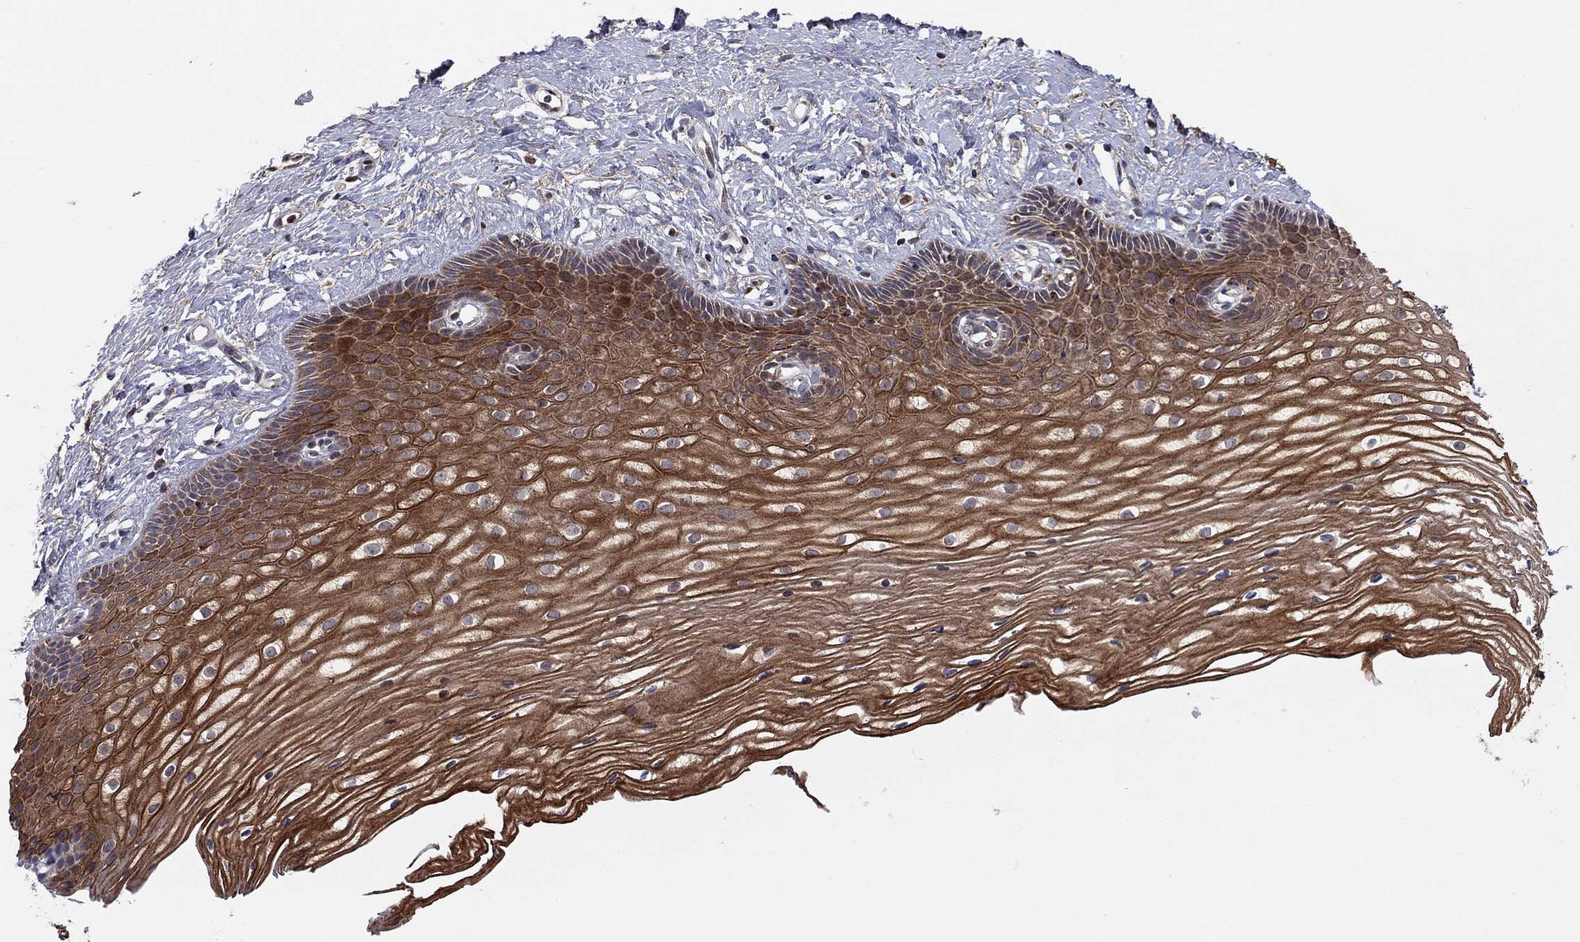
{"staining": {"intensity": "moderate", "quantity": "25%-75%", "location": "cytoplasmic/membranous"}, "tissue": "cervix", "cell_type": "Glandular cells", "image_type": "normal", "snomed": [{"axis": "morphology", "description": "Normal tissue, NOS"}, {"axis": "topography", "description": "Cervix"}], "caption": "Immunohistochemistry (IHC) of benign human cervix displays medium levels of moderate cytoplasmic/membranous expression in approximately 25%-75% of glandular cells. Nuclei are stained in blue.", "gene": "IDS", "patient": {"sex": "female", "age": 40}}